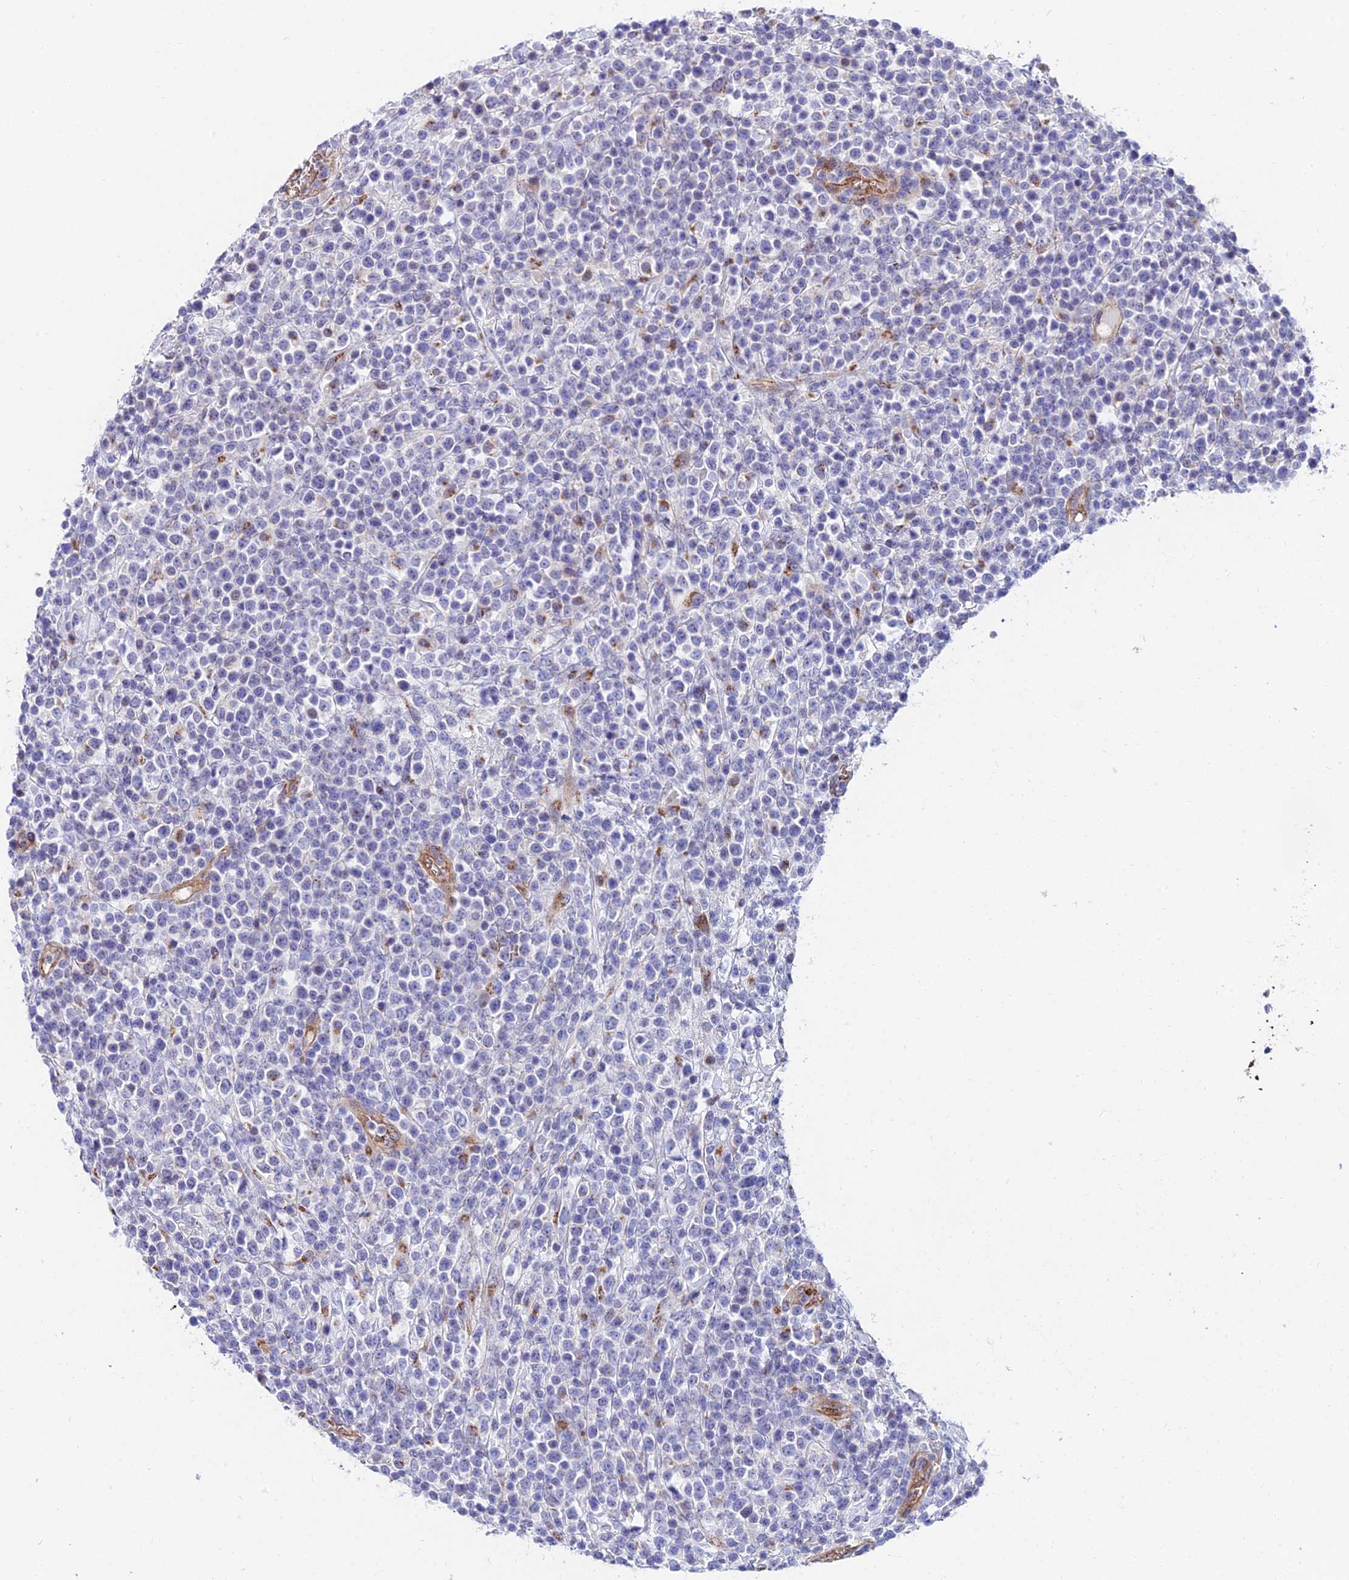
{"staining": {"intensity": "negative", "quantity": "none", "location": "none"}, "tissue": "lymphoma", "cell_type": "Tumor cells", "image_type": "cancer", "snomed": [{"axis": "morphology", "description": "Malignant lymphoma, non-Hodgkin's type, High grade"}, {"axis": "topography", "description": "Colon"}], "caption": "Immunohistochemical staining of high-grade malignant lymphoma, non-Hodgkin's type displays no significant staining in tumor cells.", "gene": "ADGRF3", "patient": {"sex": "female", "age": 53}}